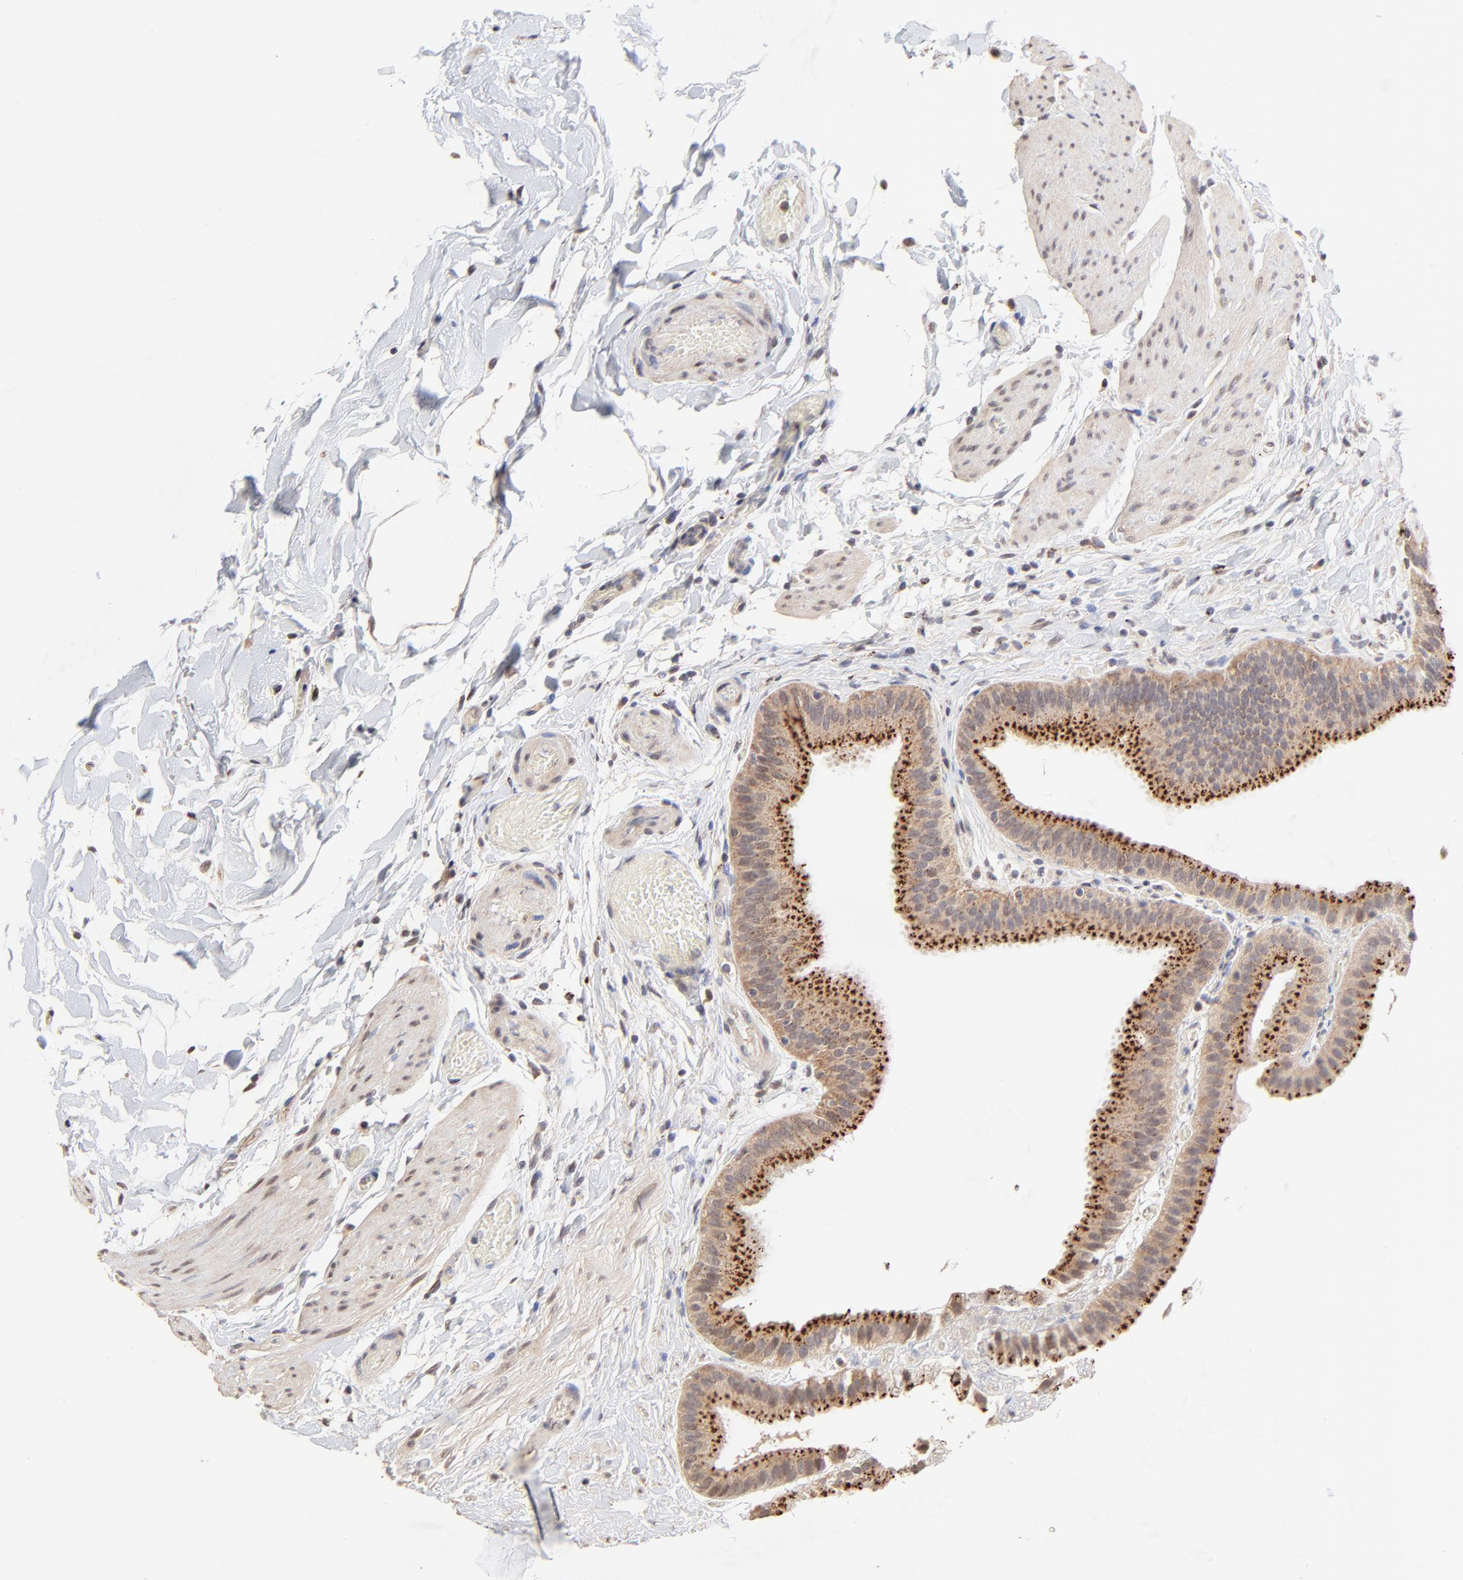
{"staining": {"intensity": "strong", "quantity": ">75%", "location": "cytoplasmic/membranous"}, "tissue": "gallbladder", "cell_type": "Glandular cells", "image_type": "normal", "snomed": [{"axis": "morphology", "description": "Normal tissue, NOS"}, {"axis": "topography", "description": "Gallbladder"}], "caption": "Glandular cells show high levels of strong cytoplasmic/membranous expression in approximately >75% of cells in unremarkable gallbladder. Using DAB (brown) and hematoxylin (blue) stains, captured at high magnification using brightfield microscopy.", "gene": "PDE4B", "patient": {"sex": "female", "age": 63}}